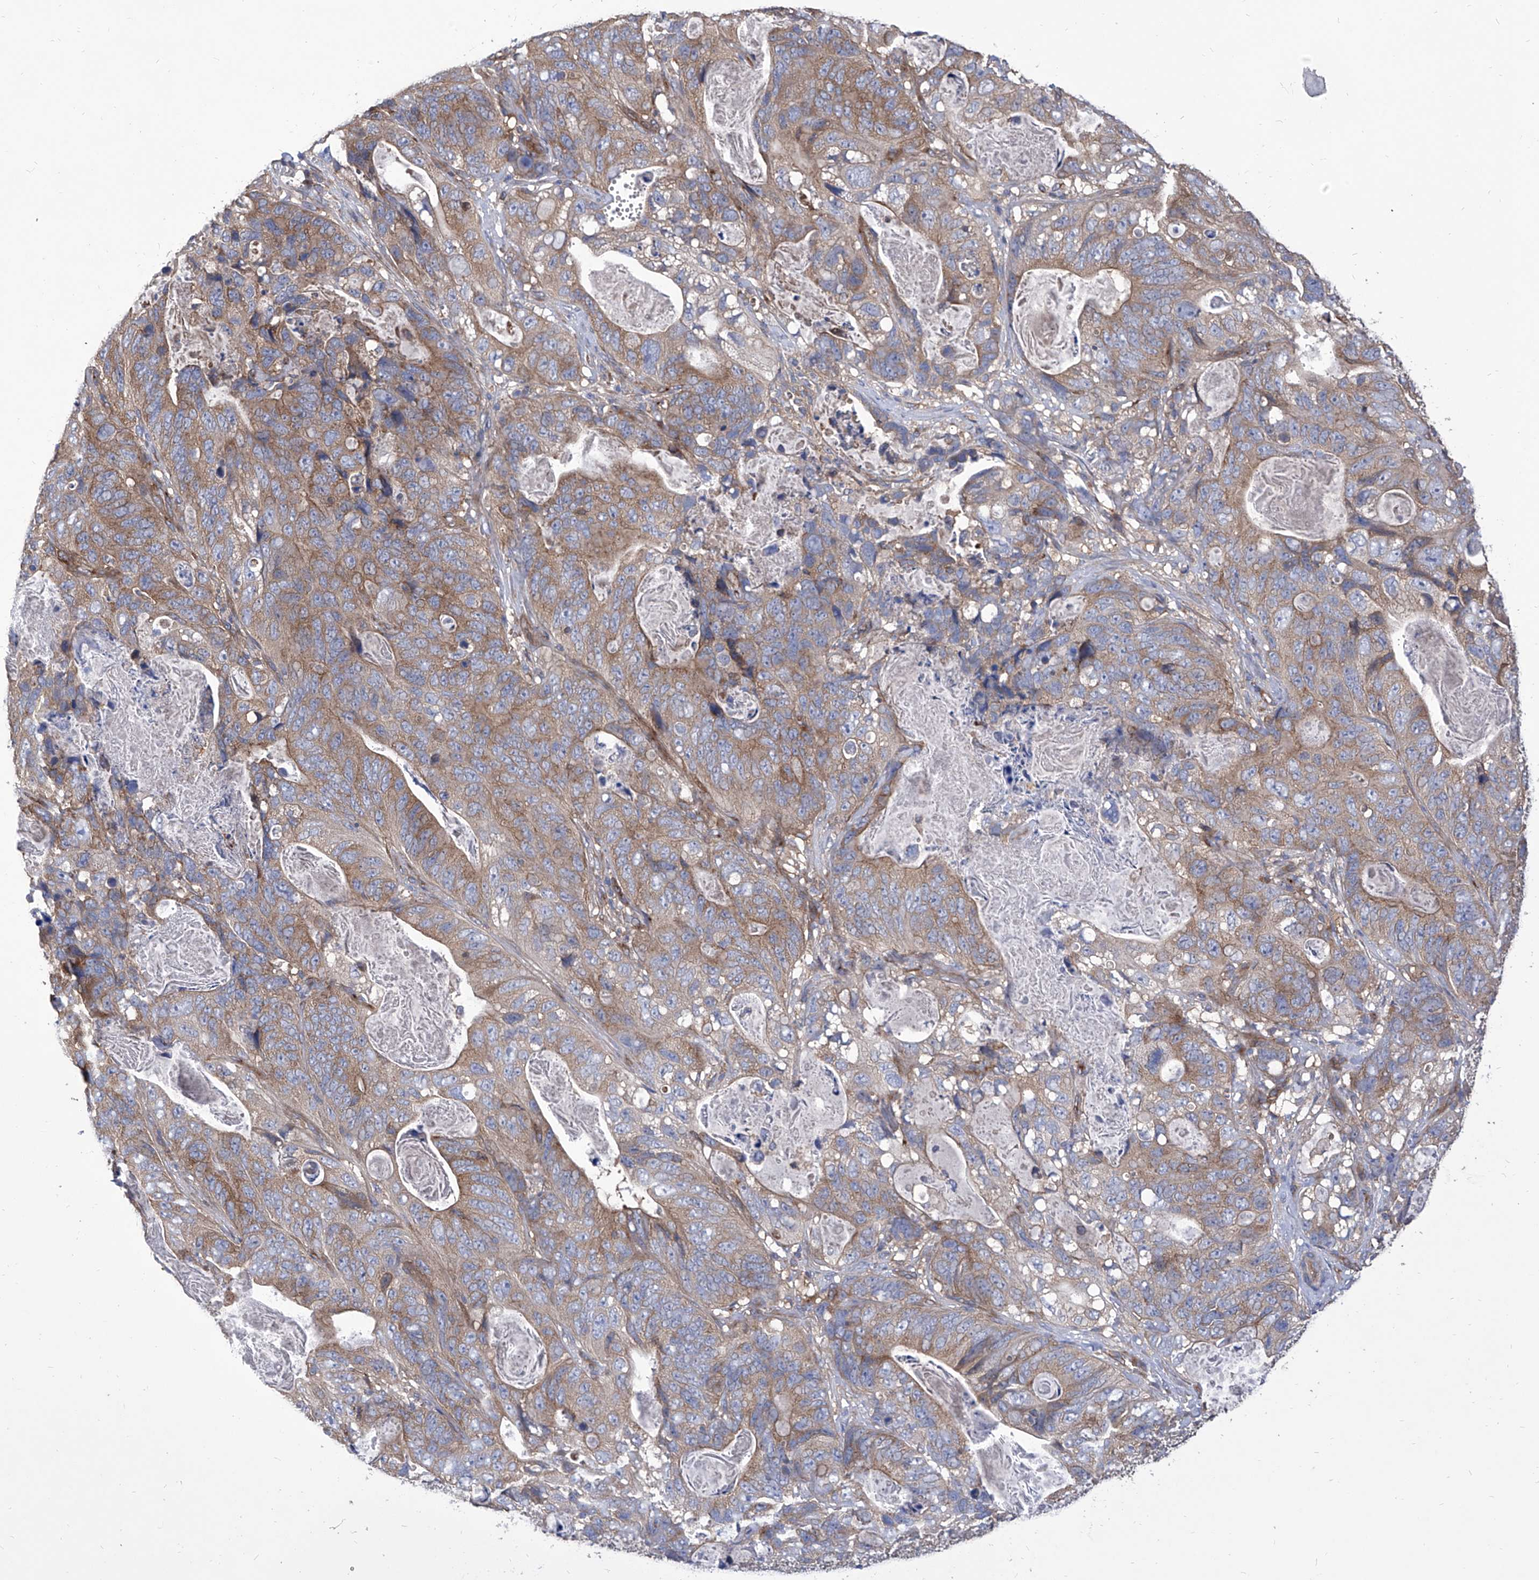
{"staining": {"intensity": "moderate", "quantity": "25%-75%", "location": "cytoplasmic/membranous"}, "tissue": "stomach cancer", "cell_type": "Tumor cells", "image_type": "cancer", "snomed": [{"axis": "morphology", "description": "Normal tissue, NOS"}, {"axis": "morphology", "description": "Adenocarcinoma, NOS"}, {"axis": "topography", "description": "Stomach"}], "caption": "Stomach cancer stained for a protein (brown) demonstrates moderate cytoplasmic/membranous positive positivity in about 25%-75% of tumor cells.", "gene": "TJAP1", "patient": {"sex": "female", "age": 89}}